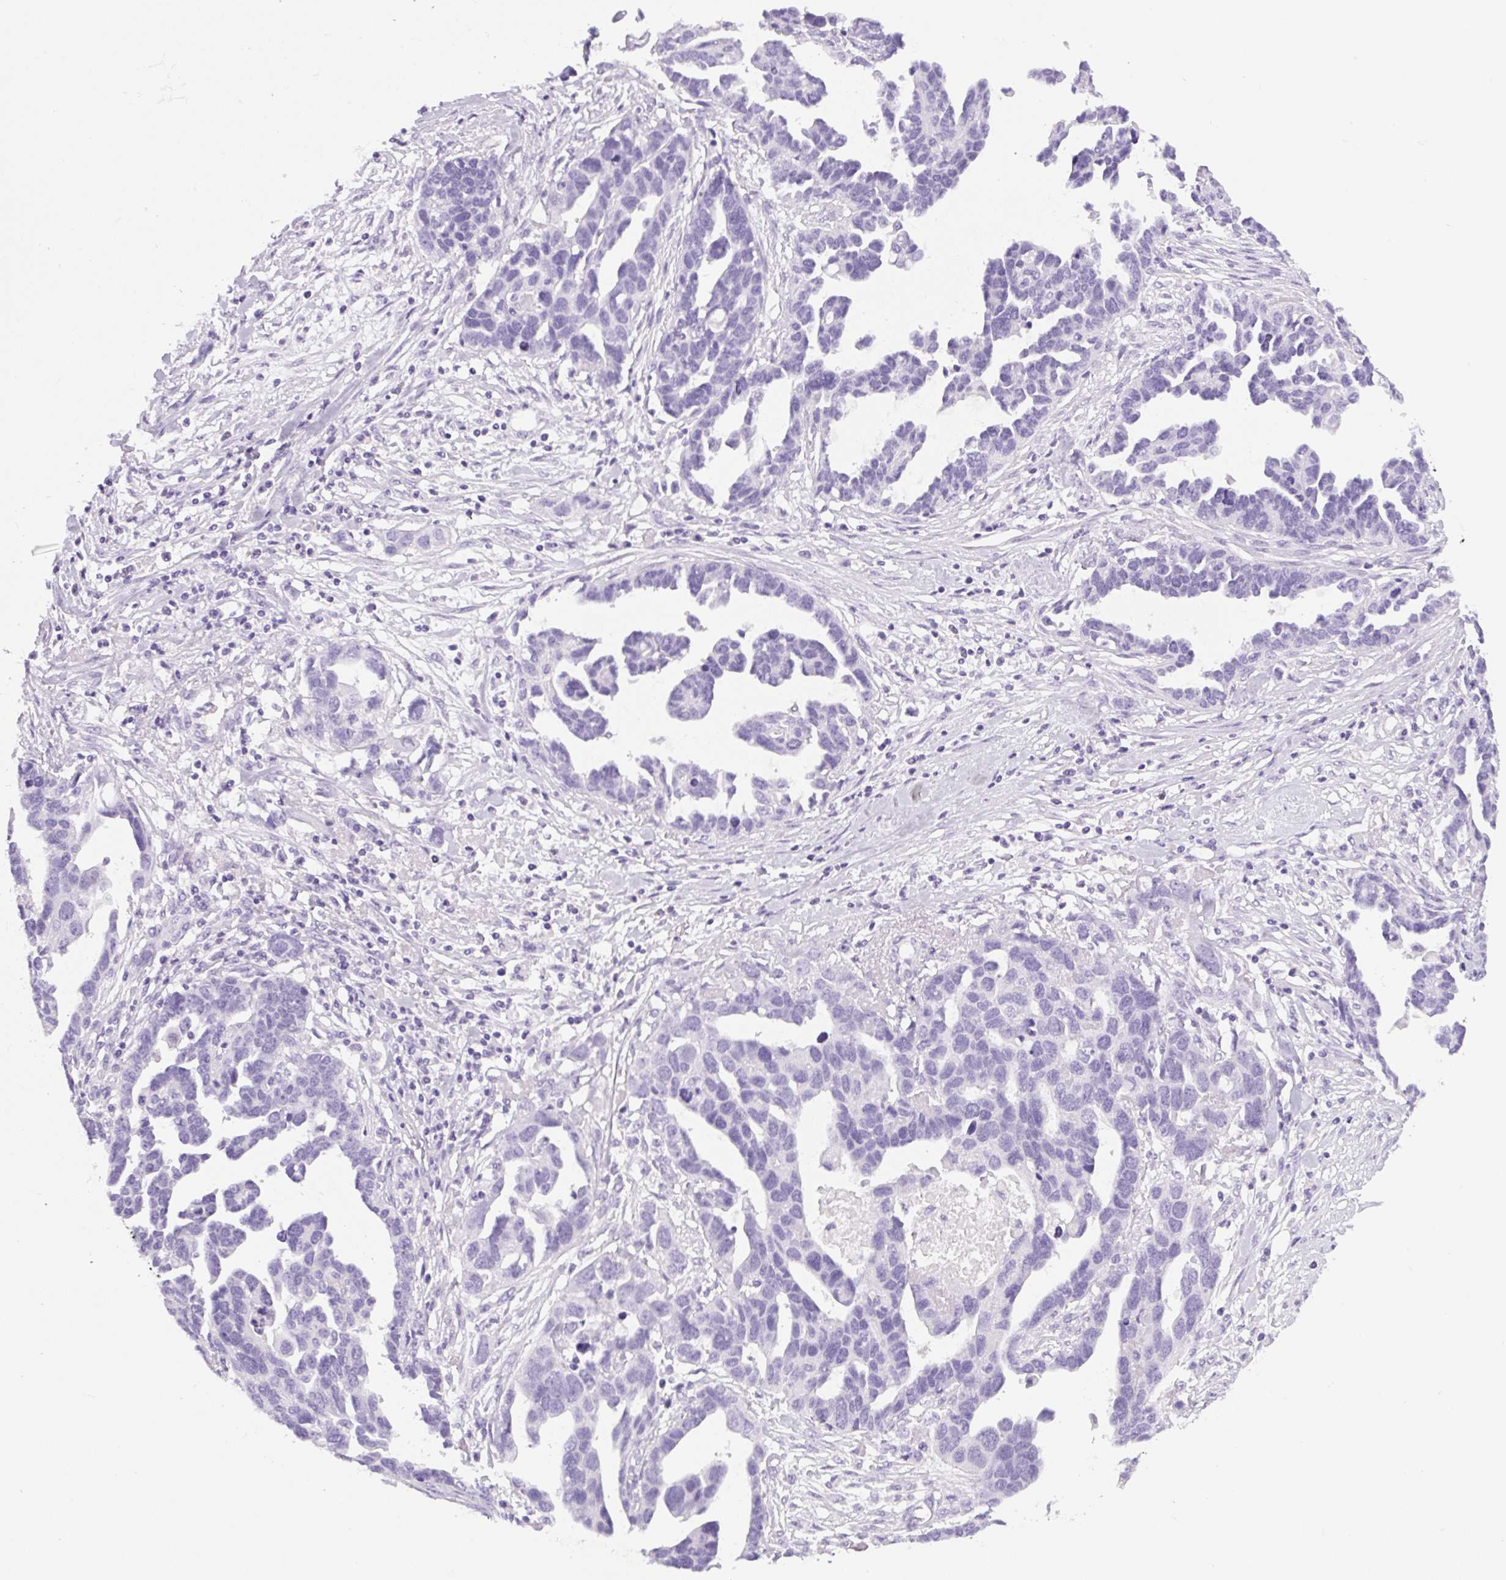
{"staining": {"intensity": "negative", "quantity": "none", "location": "none"}, "tissue": "ovarian cancer", "cell_type": "Tumor cells", "image_type": "cancer", "snomed": [{"axis": "morphology", "description": "Cystadenocarcinoma, serous, NOS"}, {"axis": "topography", "description": "Ovary"}], "caption": "Serous cystadenocarcinoma (ovarian) stained for a protein using IHC exhibits no expression tumor cells.", "gene": "PRRT1", "patient": {"sex": "female", "age": 54}}